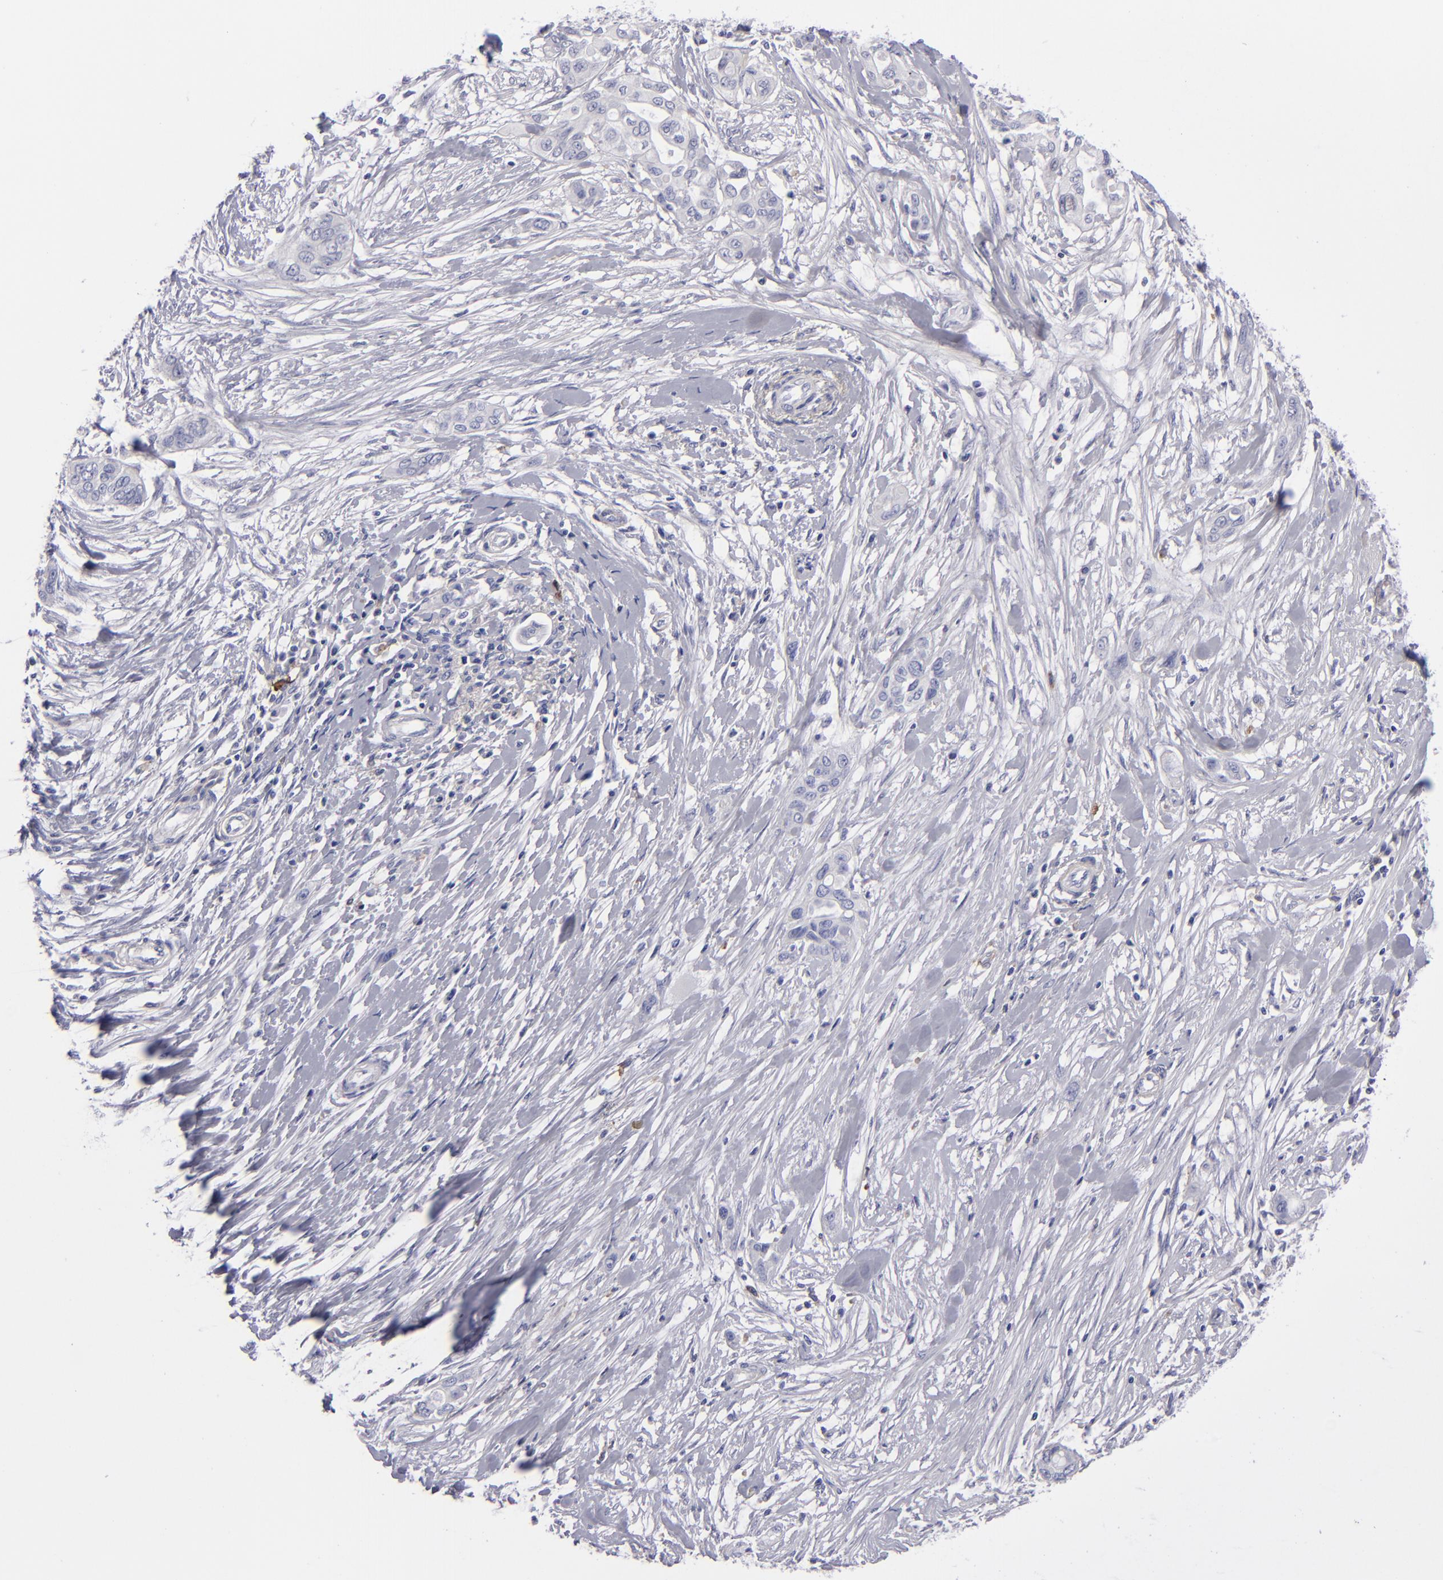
{"staining": {"intensity": "negative", "quantity": "none", "location": "none"}, "tissue": "pancreatic cancer", "cell_type": "Tumor cells", "image_type": "cancer", "snomed": [{"axis": "morphology", "description": "Adenocarcinoma, NOS"}, {"axis": "topography", "description": "Pancreas"}], "caption": "Protein analysis of pancreatic adenocarcinoma exhibits no significant positivity in tumor cells.", "gene": "ANPEP", "patient": {"sex": "female", "age": 60}}